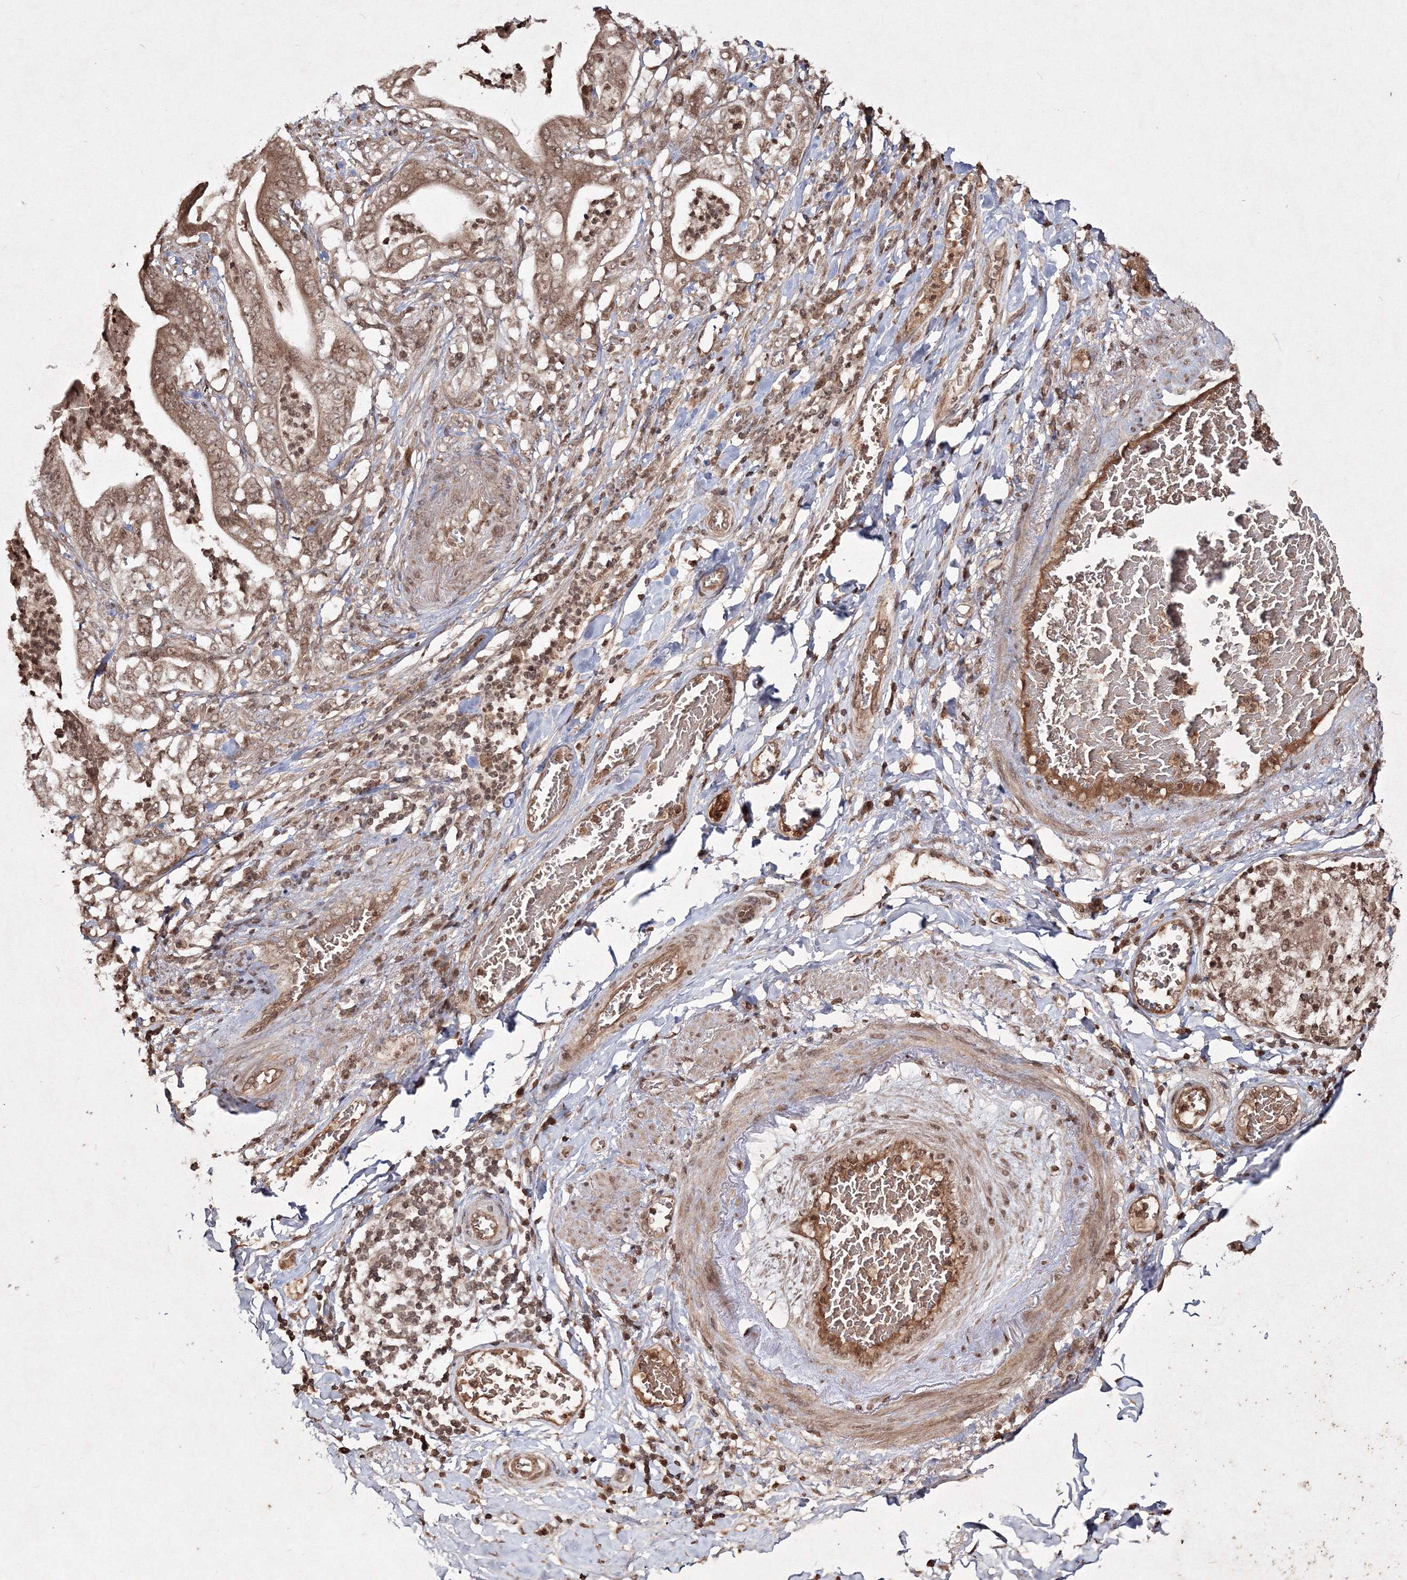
{"staining": {"intensity": "strong", "quantity": ">75%", "location": "cytoplasmic/membranous,nuclear"}, "tissue": "stomach cancer", "cell_type": "Tumor cells", "image_type": "cancer", "snomed": [{"axis": "morphology", "description": "Adenocarcinoma, NOS"}, {"axis": "topography", "description": "Stomach"}], "caption": "Tumor cells show high levels of strong cytoplasmic/membranous and nuclear staining in approximately >75% of cells in stomach cancer (adenocarcinoma).", "gene": "PEX13", "patient": {"sex": "female", "age": 73}}